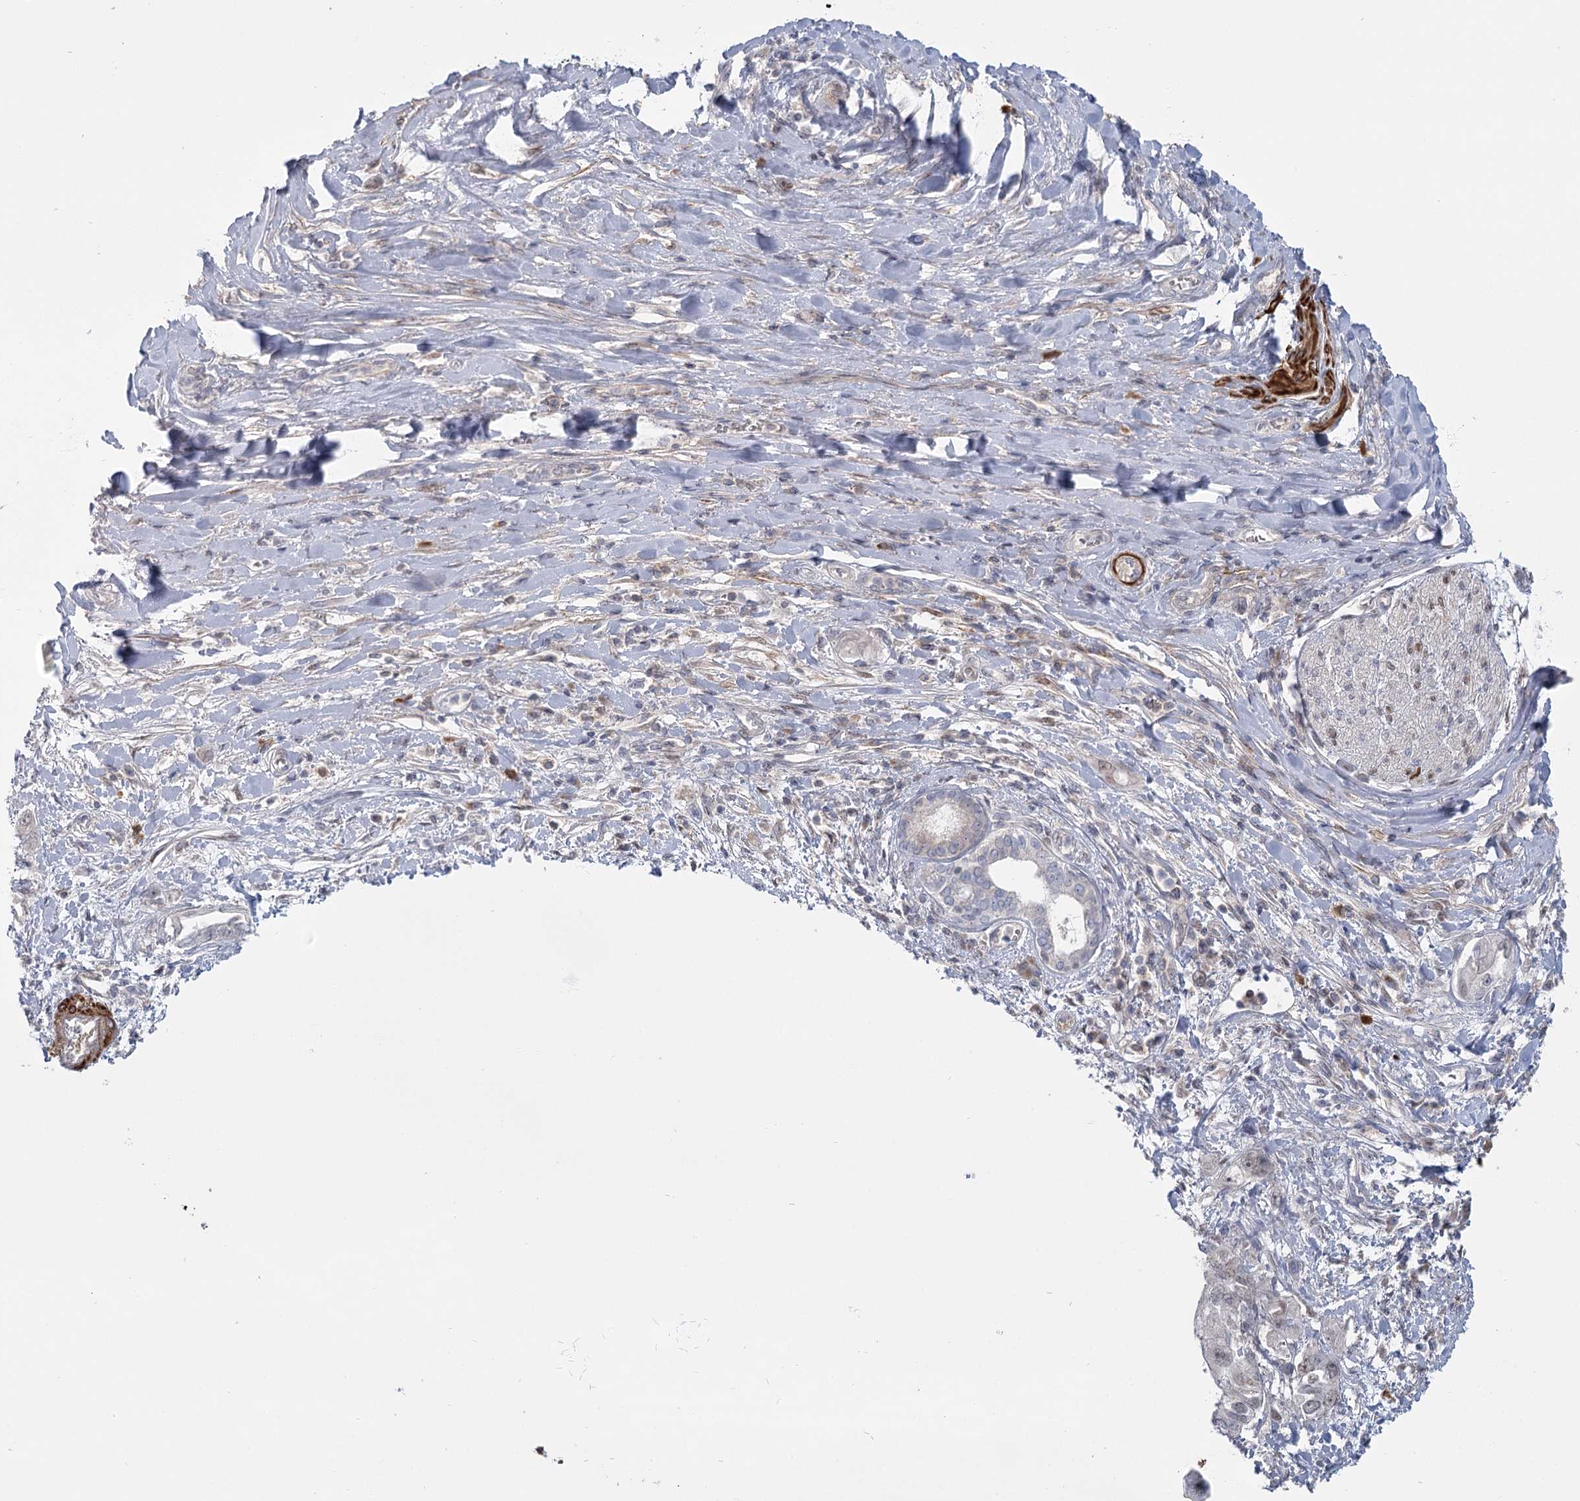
{"staining": {"intensity": "weak", "quantity": "<25%", "location": "nuclear"}, "tissue": "pancreatic cancer", "cell_type": "Tumor cells", "image_type": "cancer", "snomed": [{"axis": "morphology", "description": "Inflammation, NOS"}, {"axis": "morphology", "description": "Adenocarcinoma, NOS"}, {"axis": "topography", "description": "Pancreas"}], "caption": "Immunohistochemistry (IHC) of human adenocarcinoma (pancreatic) exhibits no expression in tumor cells.", "gene": "USP11", "patient": {"sex": "female", "age": 56}}